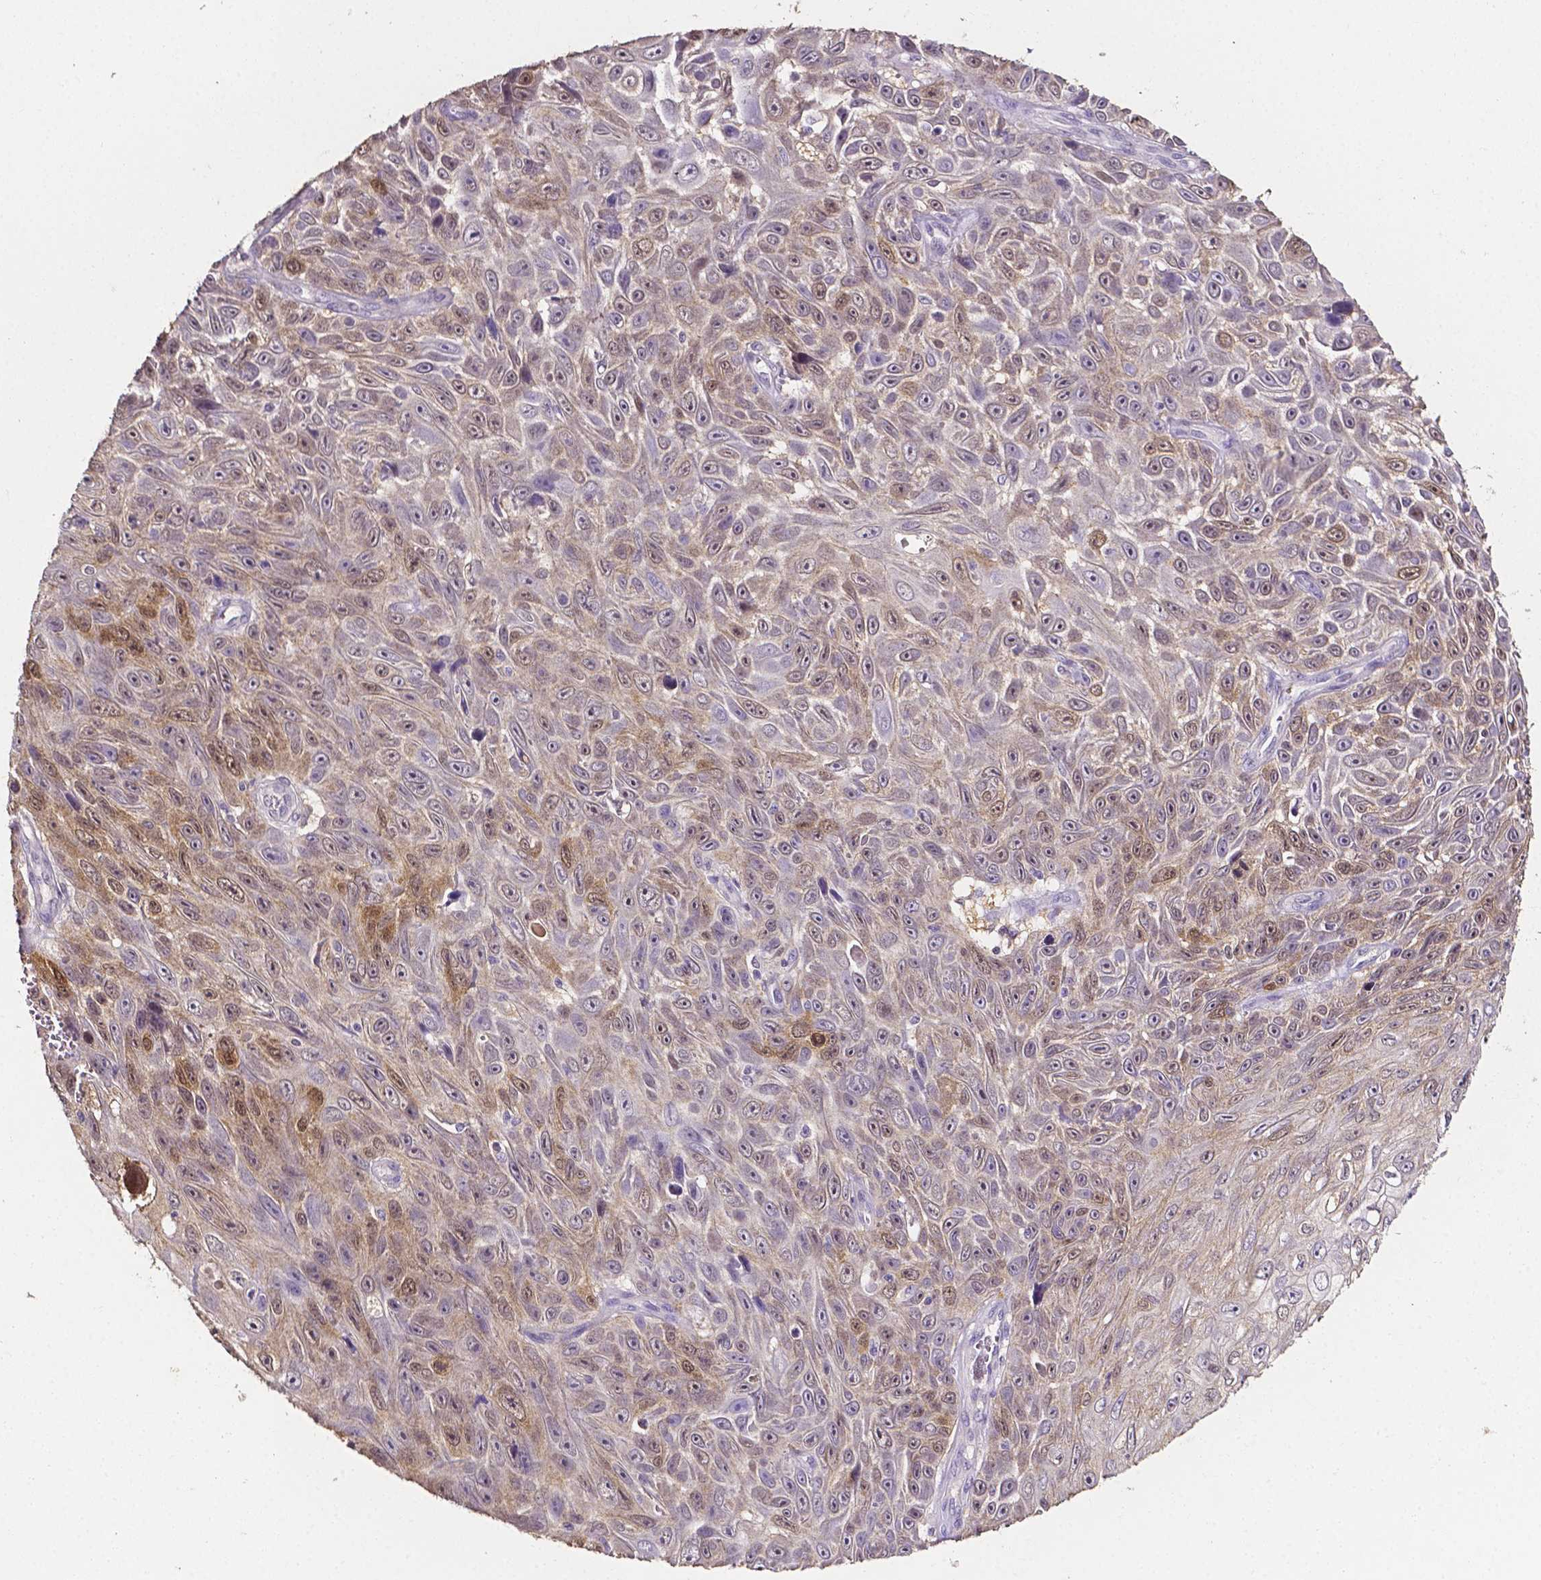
{"staining": {"intensity": "negative", "quantity": "none", "location": "none"}, "tissue": "skin cancer", "cell_type": "Tumor cells", "image_type": "cancer", "snomed": [{"axis": "morphology", "description": "Squamous cell carcinoma, NOS"}, {"axis": "topography", "description": "Skin"}], "caption": "This is a micrograph of IHC staining of skin squamous cell carcinoma, which shows no positivity in tumor cells.", "gene": "PSAT1", "patient": {"sex": "male", "age": 82}}